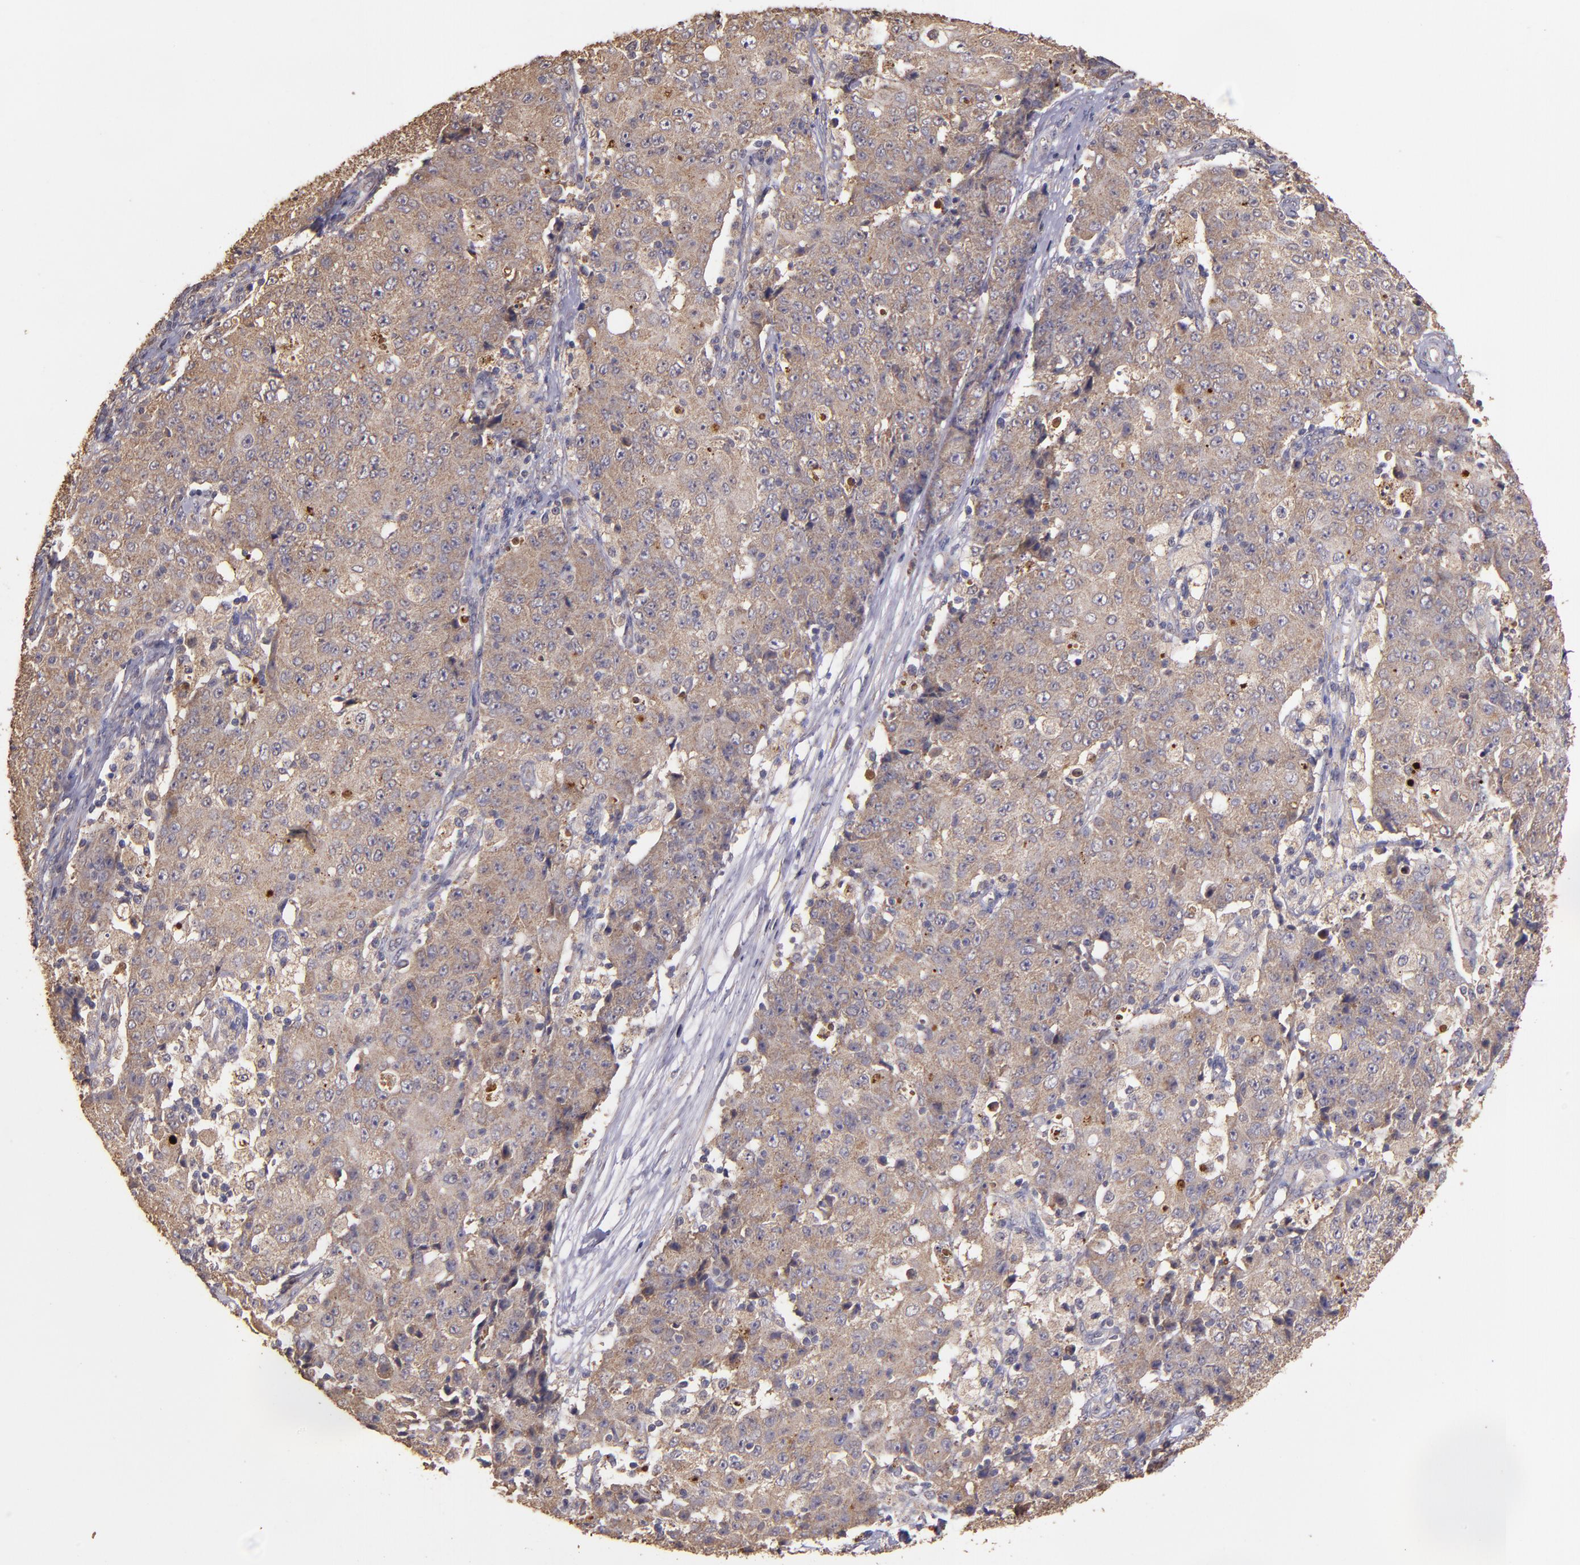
{"staining": {"intensity": "moderate", "quantity": ">75%", "location": "cytoplasmic/membranous"}, "tissue": "ovarian cancer", "cell_type": "Tumor cells", "image_type": "cancer", "snomed": [{"axis": "morphology", "description": "Carcinoma, endometroid"}, {"axis": "topography", "description": "Ovary"}], "caption": "DAB (3,3'-diaminobenzidine) immunohistochemical staining of ovarian endometroid carcinoma displays moderate cytoplasmic/membranous protein expression in approximately >75% of tumor cells.", "gene": "HECTD1", "patient": {"sex": "female", "age": 42}}